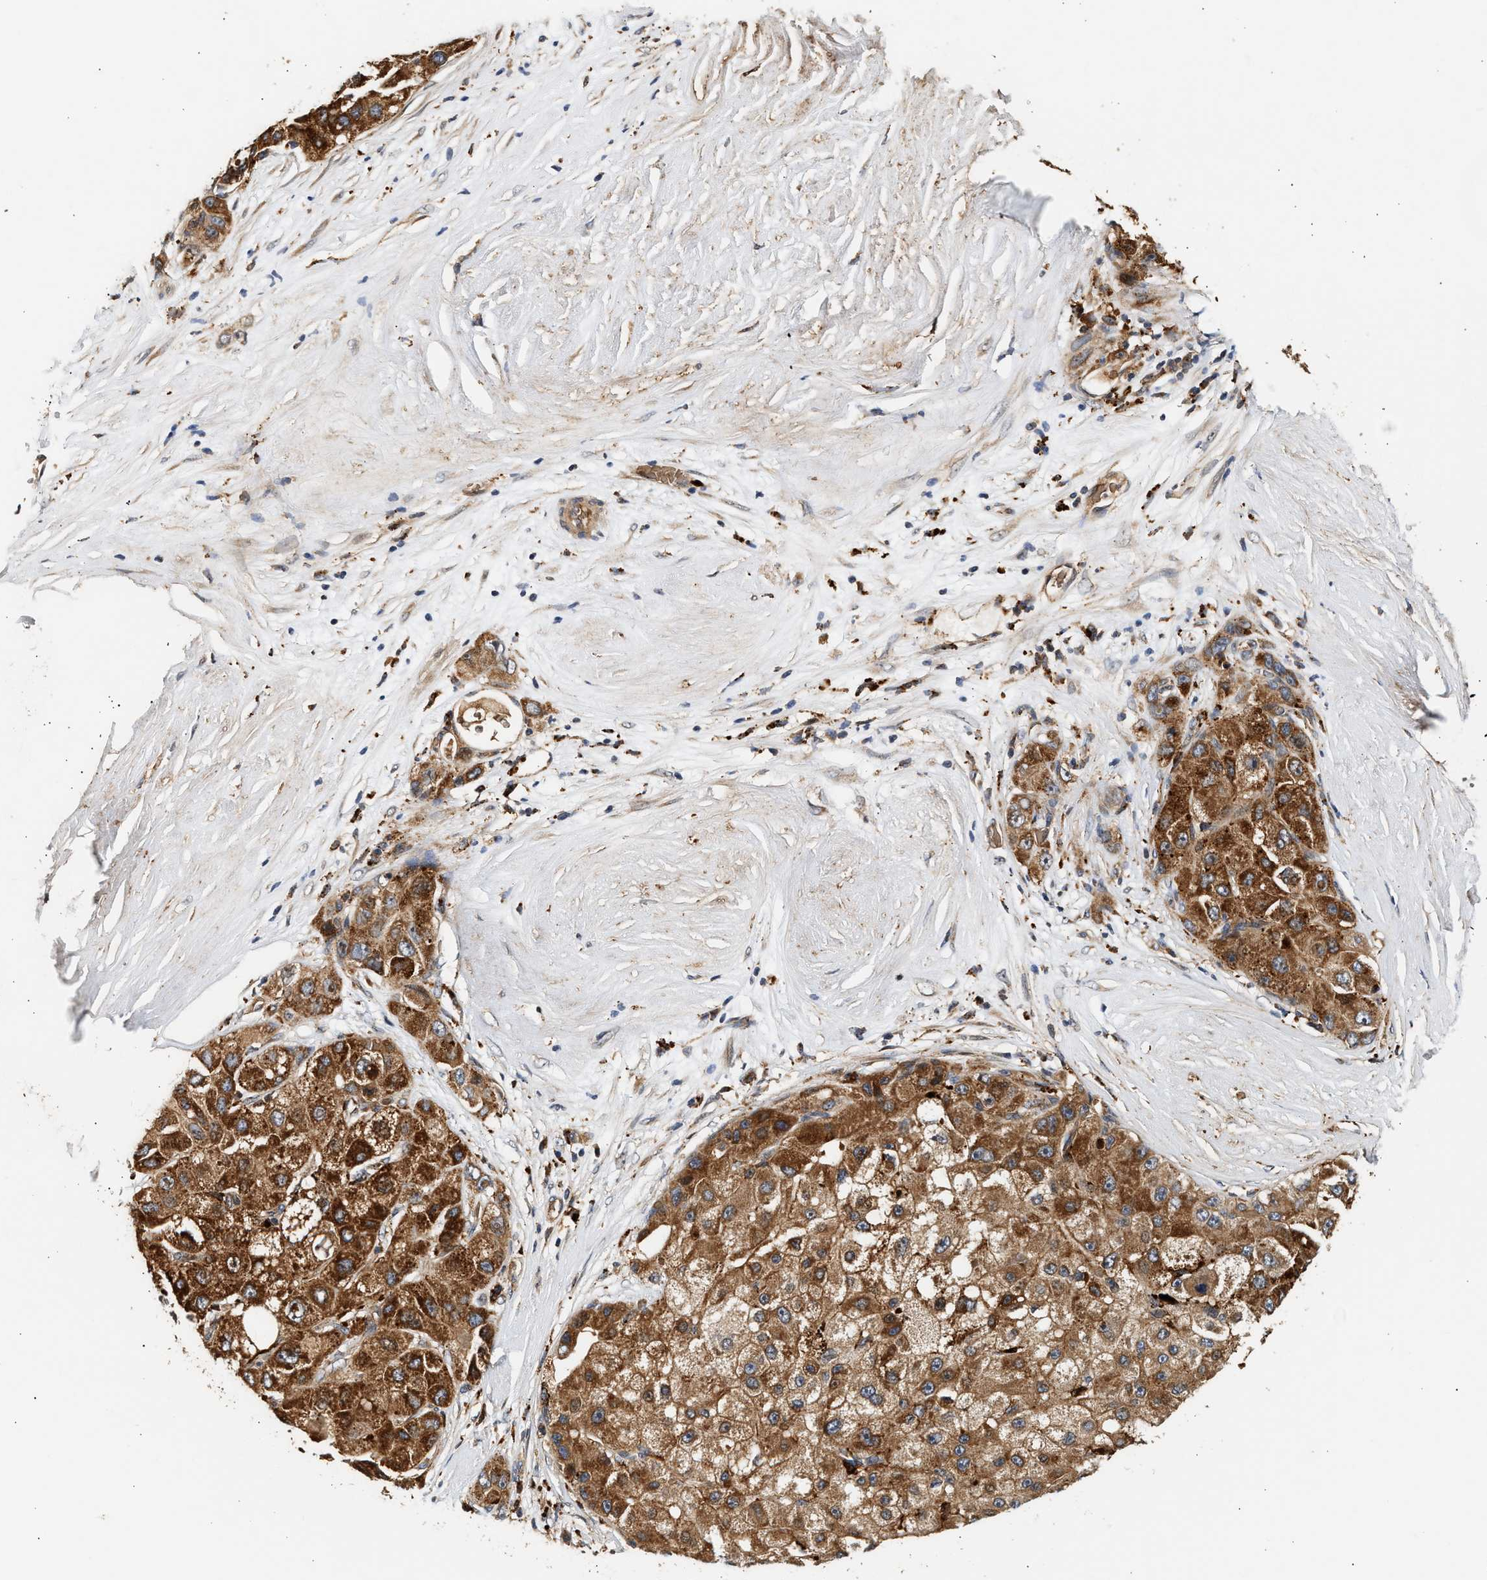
{"staining": {"intensity": "strong", "quantity": ">75%", "location": "cytoplasmic/membranous"}, "tissue": "liver cancer", "cell_type": "Tumor cells", "image_type": "cancer", "snomed": [{"axis": "morphology", "description": "Carcinoma, Hepatocellular, NOS"}, {"axis": "topography", "description": "Liver"}], "caption": "Strong cytoplasmic/membranous positivity for a protein is present in approximately >75% of tumor cells of liver hepatocellular carcinoma using immunohistochemistry (IHC).", "gene": "PLD3", "patient": {"sex": "male", "age": 80}}